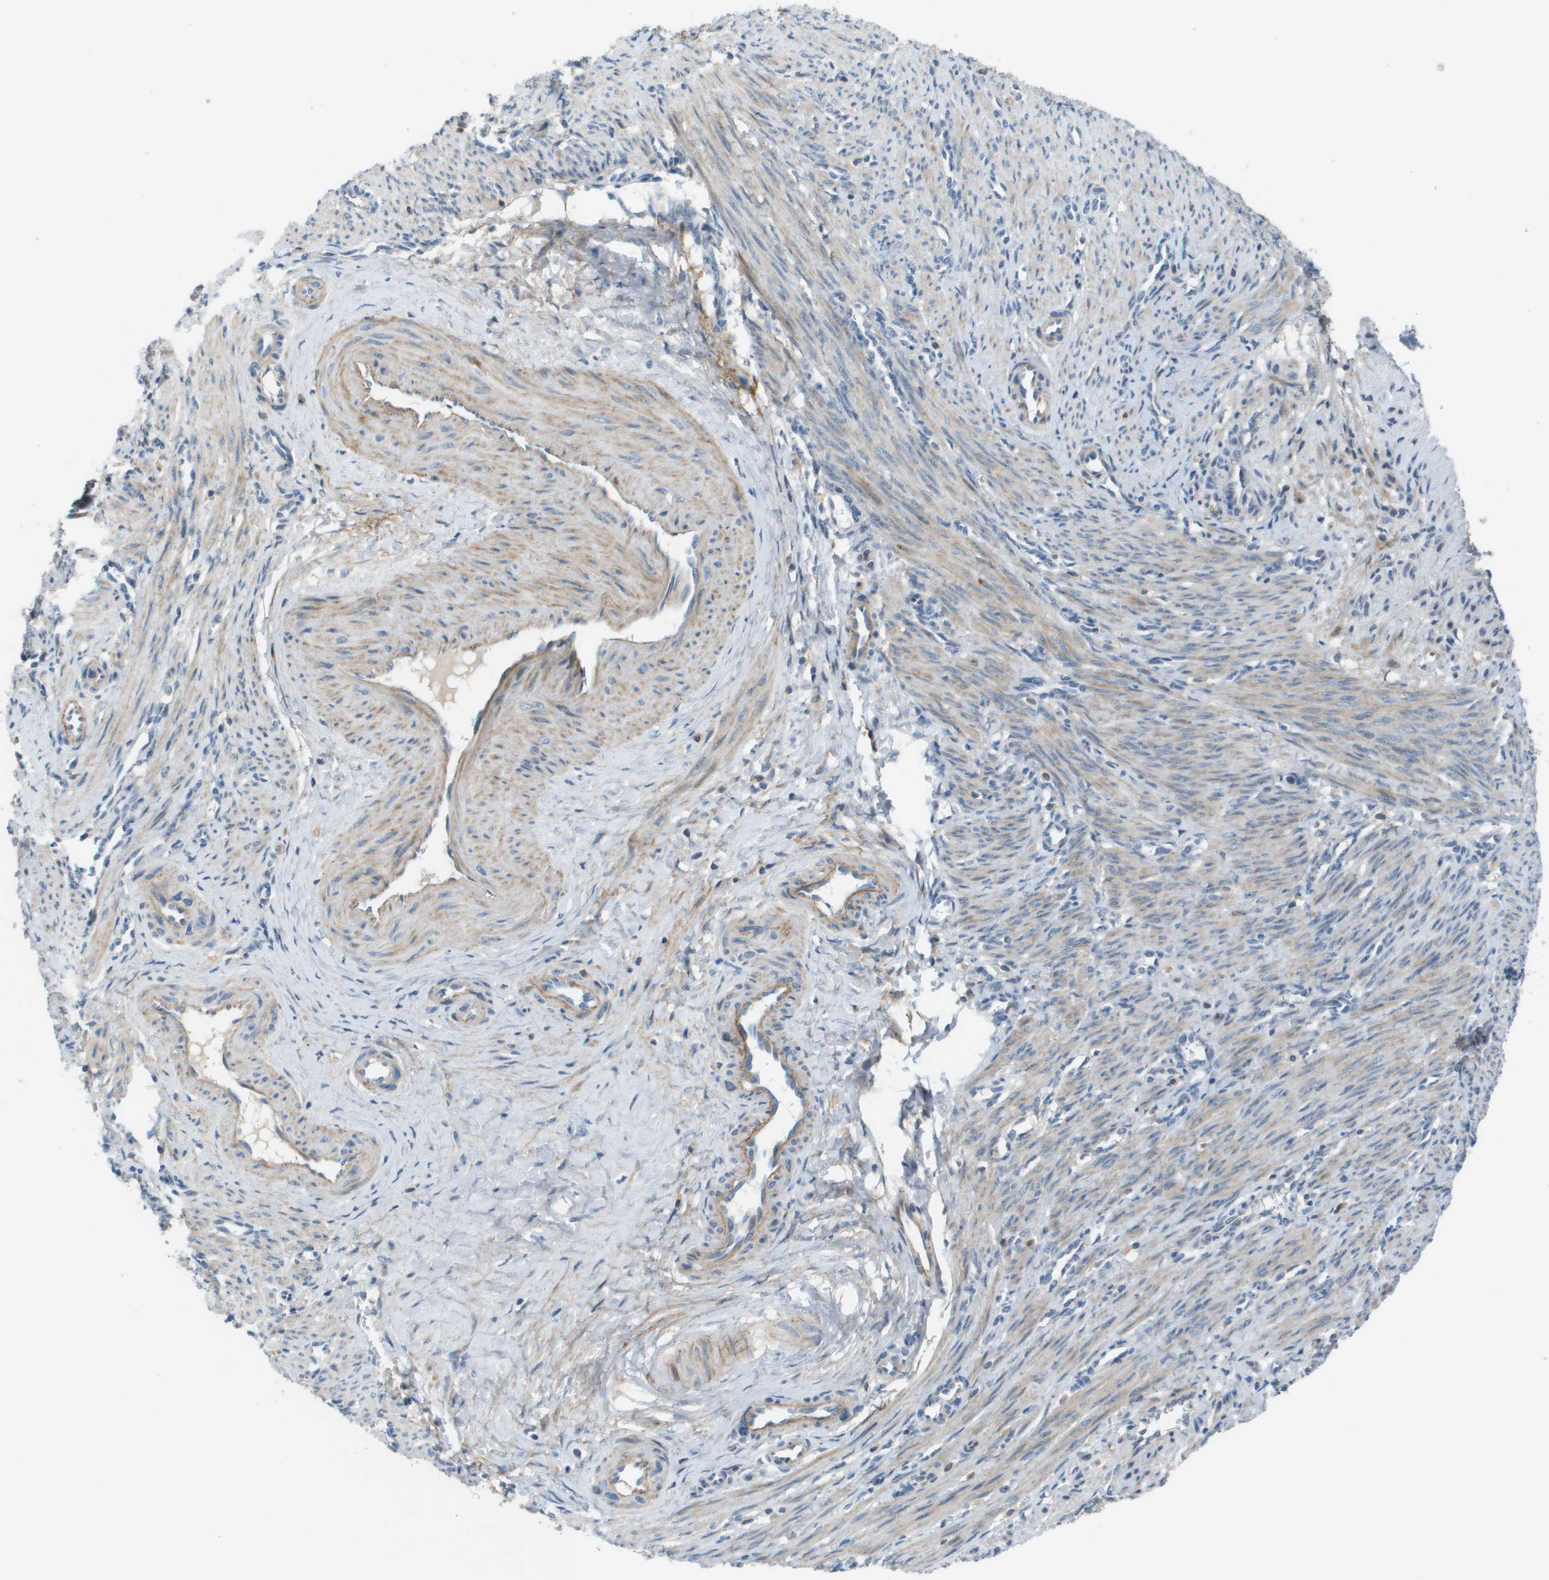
{"staining": {"intensity": "moderate", "quantity": "25%-75%", "location": "cytoplasmic/membranous"}, "tissue": "smooth muscle", "cell_type": "Smooth muscle cells", "image_type": "normal", "snomed": [{"axis": "morphology", "description": "Normal tissue, NOS"}, {"axis": "topography", "description": "Endometrium"}], "caption": "An image of human smooth muscle stained for a protein demonstrates moderate cytoplasmic/membranous brown staining in smooth muscle cells. (DAB = brown stain, brightfield microscopy at high magnification).", "gene": "GALNT6", "patient": {"sex": "female", "age": 33}}